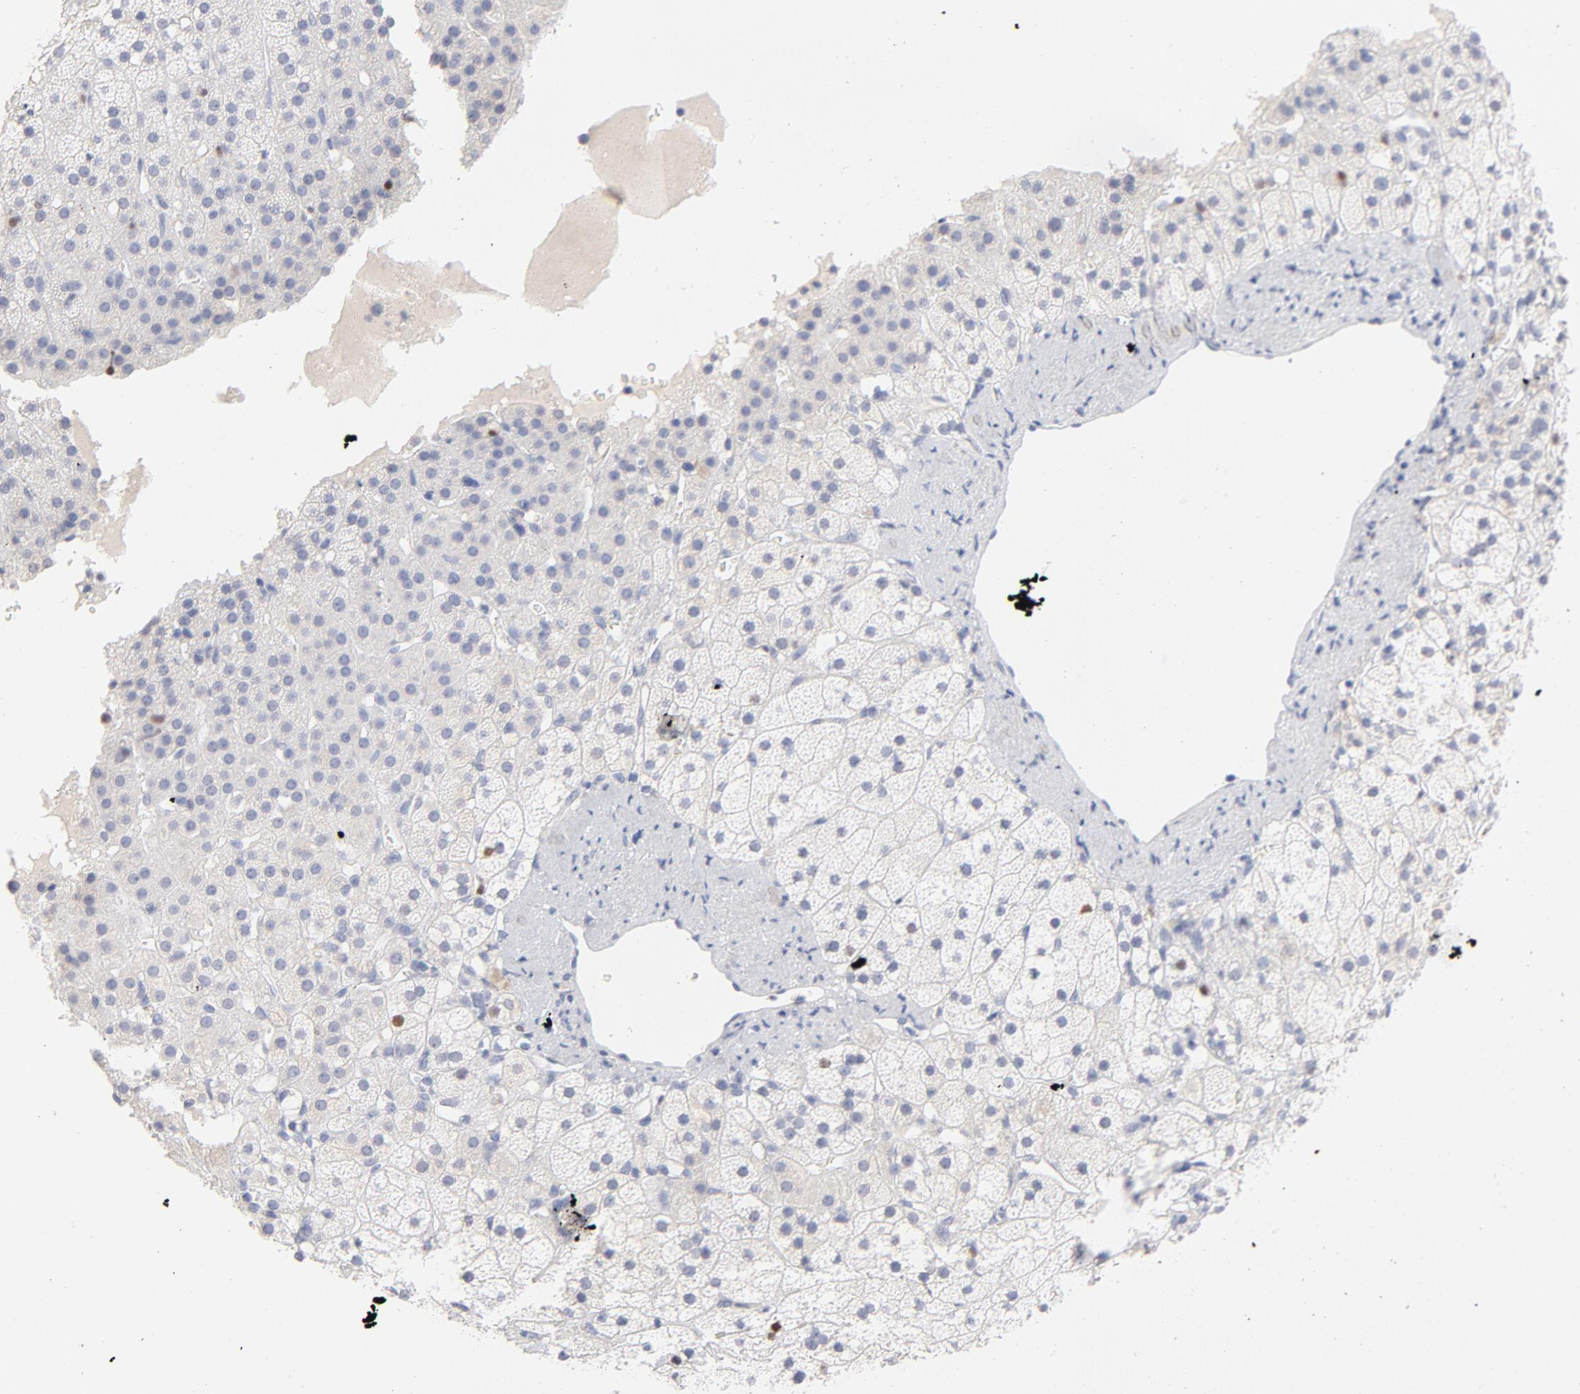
{"staining": {"intensity": "strong", "quantity": "<25%", "location": "nuclear"}, "tissue": "adrenal gland", "cell_type": "Glandular cells", "image_type": "normal", "snomed": [{"axis": "morphology", "description": "Normal tissue, NOS"}, {"axis": "topography", "description": "Adrenal gland"}], "caption": "A brown stain shows strong nuclear expression of a protein in glandular cells of normal human adrenal gland. (DAB (3,3'-diaminobenzidine) IHC, brown staining for protein, blue staining for nuclei).", "gene": "MCM7", "patient": {"sex": "male", "age": 35}}